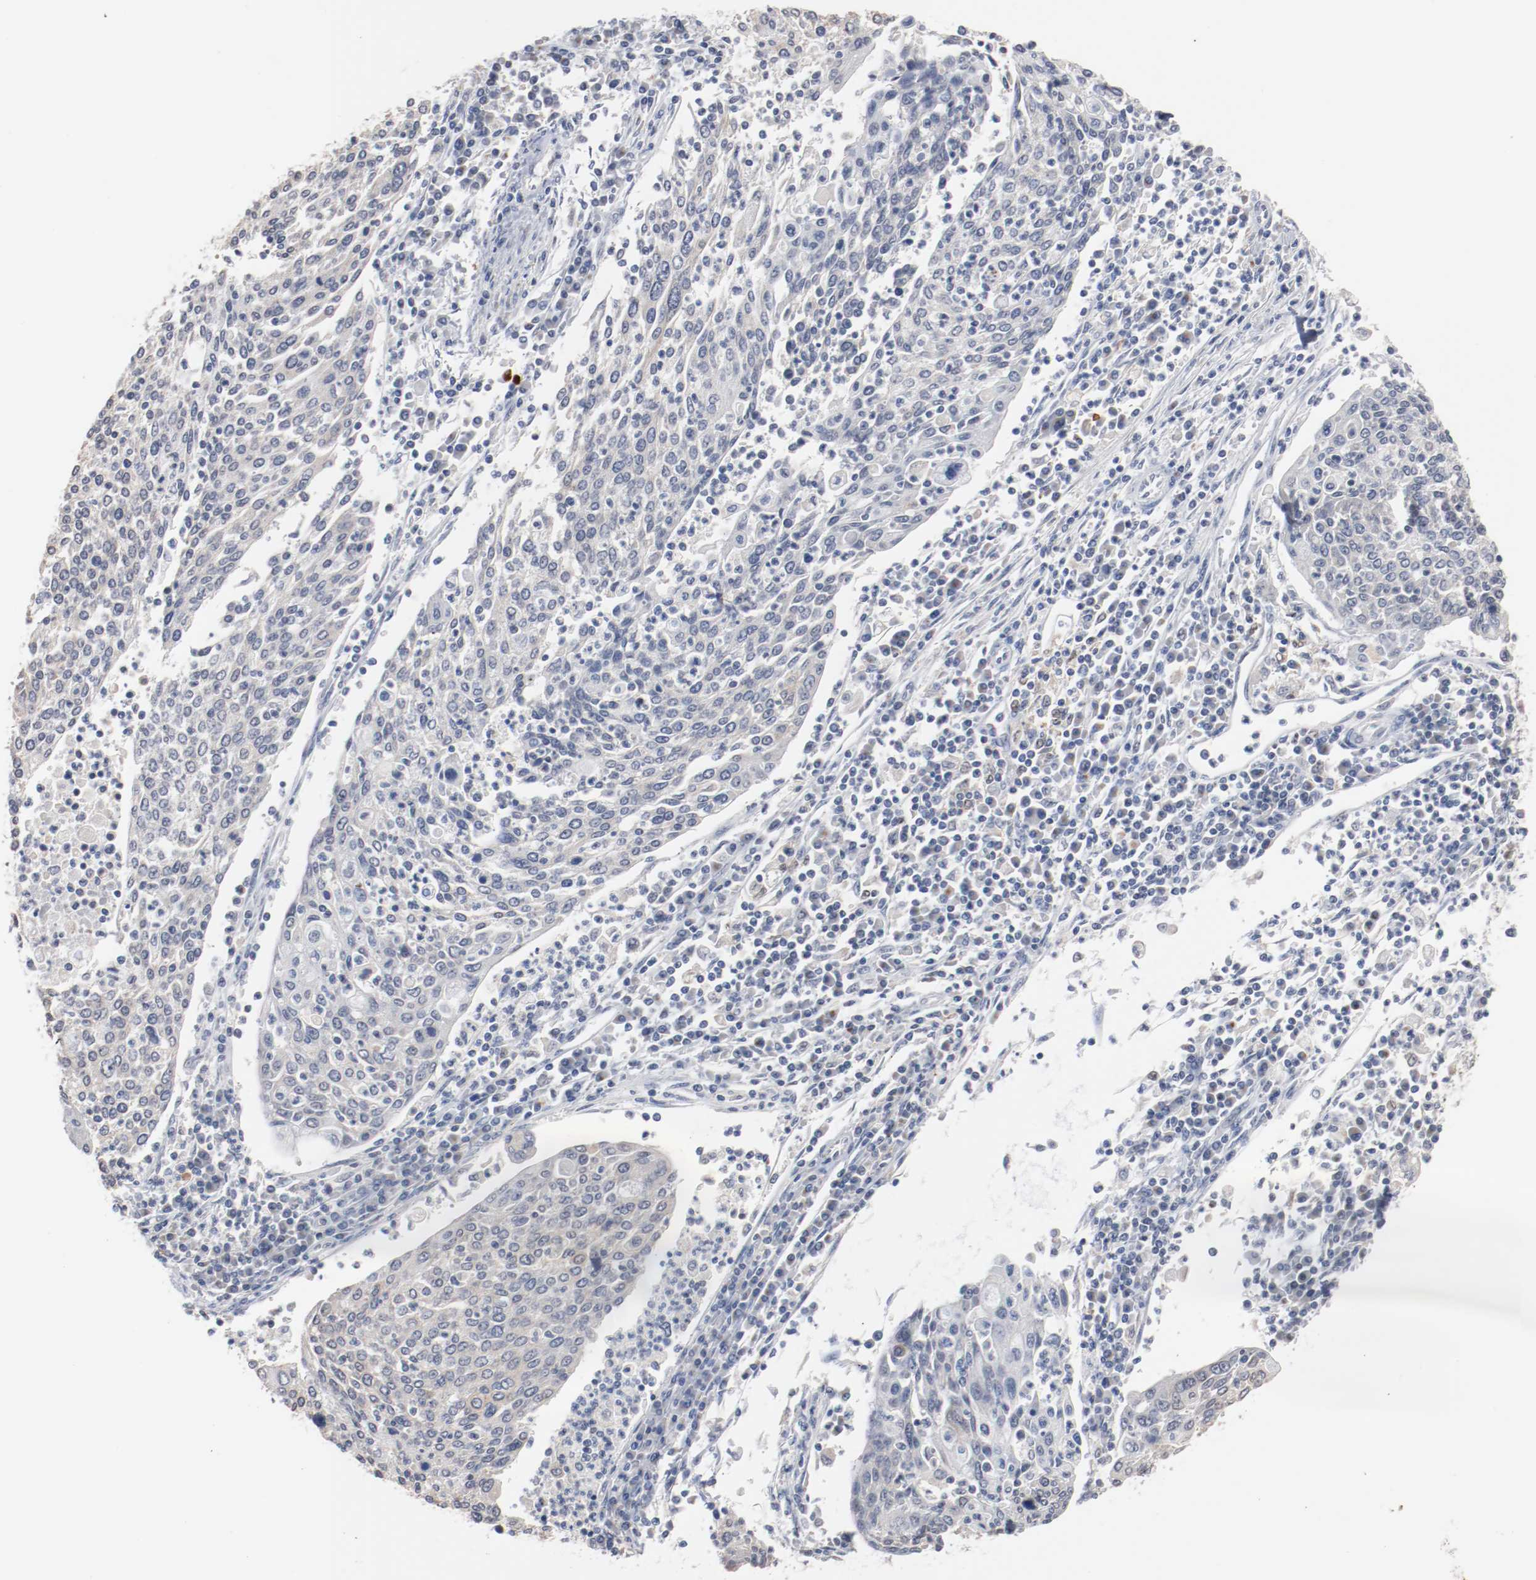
{"staining": {"intensity": "negative", "quantity": "none", "location": "none"}, "tissue": "cervical cancer", "cell_type": "Tumor cells", "image_type": "cancer", "snomed": [{"axis": "morphology", "description": "Squamous cell carcinoma, NOS"}, {"axis": "topography", "description": "Cervix"}], "caption": "Immunohistochemistry (IHC) of cervical cancer exhibits no positivity in tumor cells. (Stains: DAB immunohistochemistry (IHC) with hematoxylin counter stain, Microscopy: brightfield microscopy at high magnification).", "gene": "ERICH1", "patient": {"sex": "female", "age": 40}}